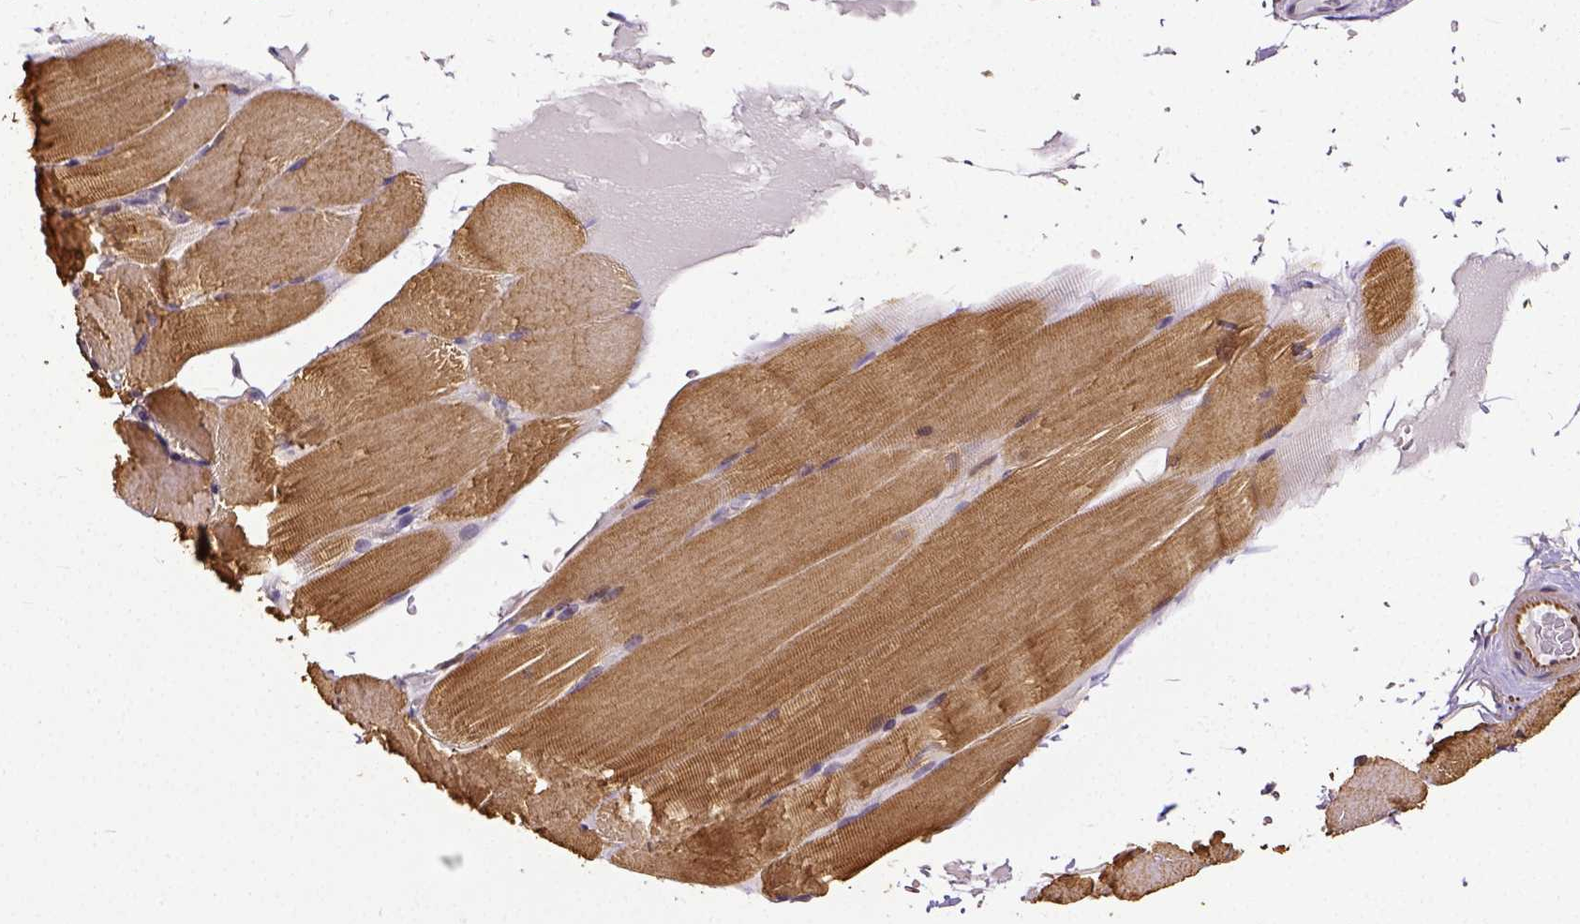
{"staining": {"intensity": "moderate", "quantity": ">75%", "location": "cytoplasmic/membranous"}, "tissue": "skeletal muscle", "cell_type": "Myocytes", "image_type": "normal", "snomed": [{"axis": "morphology", "description": "Normal tissue, NOS"}, {"axis": "topography", "description": "Skeletal muscle"}], "caption": "Protein staining by IHC shows moderate cytoplasmic/membranous staining in approximately >75% of myocytes in benign skeletal muscle. (DAB IHC with brightfield microscopy, high magnification).", "gene": "DICER1", "patient": {"sex": "female", "age": 37}}